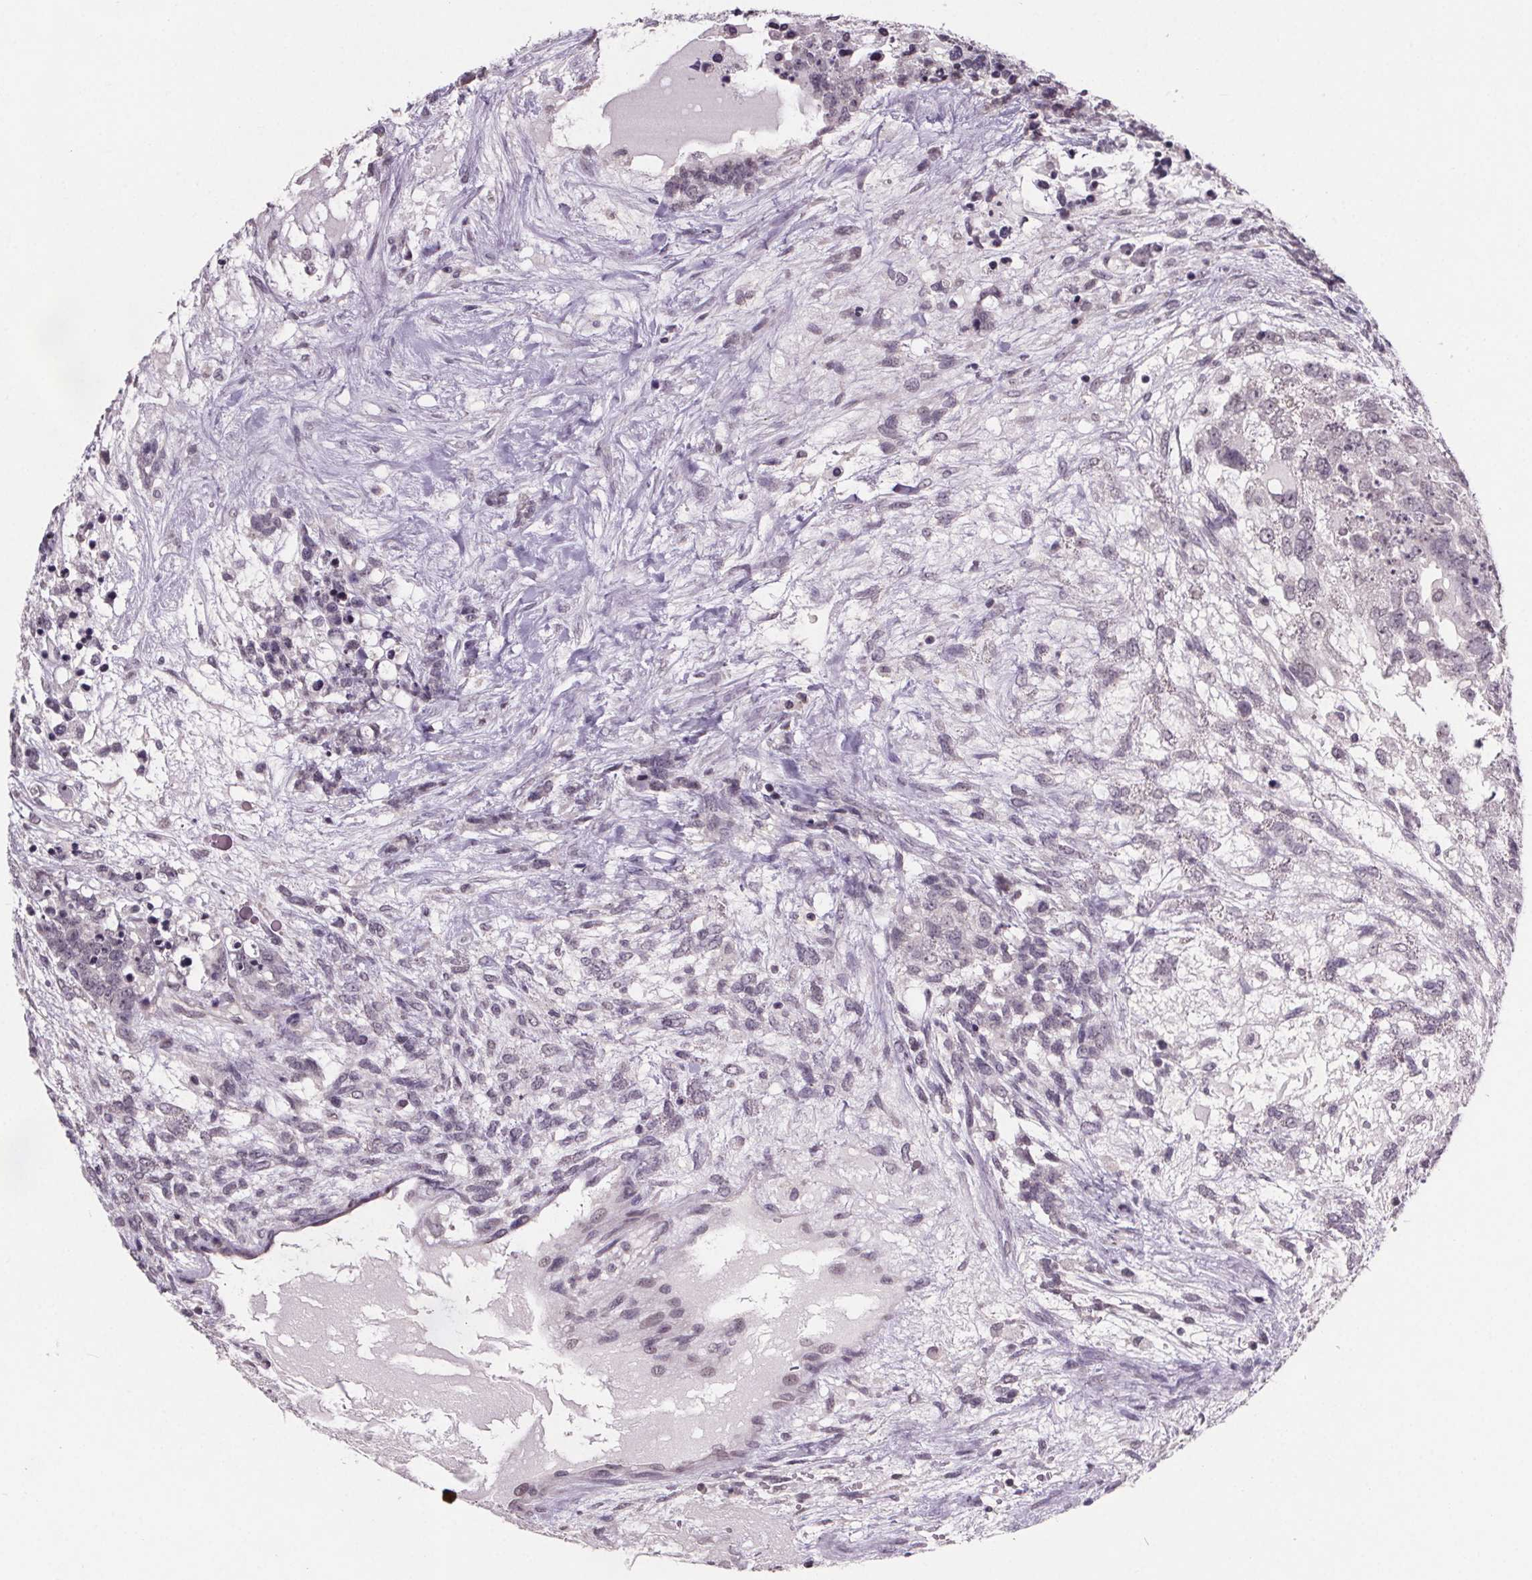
{"staining": {"intensity": "negative", "quantity": "none", "location": "none"}, "tissue": "testis cancer", "cell_type": "Tumor cells", "image_type": "cancer", "snomed": [{"axis": "morphology", "description": "Carcinoma, Embryonal, NOS"}, {"axis": "topography", "description": "Testis"}], "caption": "This micrograph is of testis cancer (embryonal carcinoma) stained with immunohistochemistry (IHC) to label a protein in brown with the nuclei are counter-stained blue. There is no expression in tumor cells.", "gene": "NKX6-1", "patient": {"sex": "male", "age": 23}}